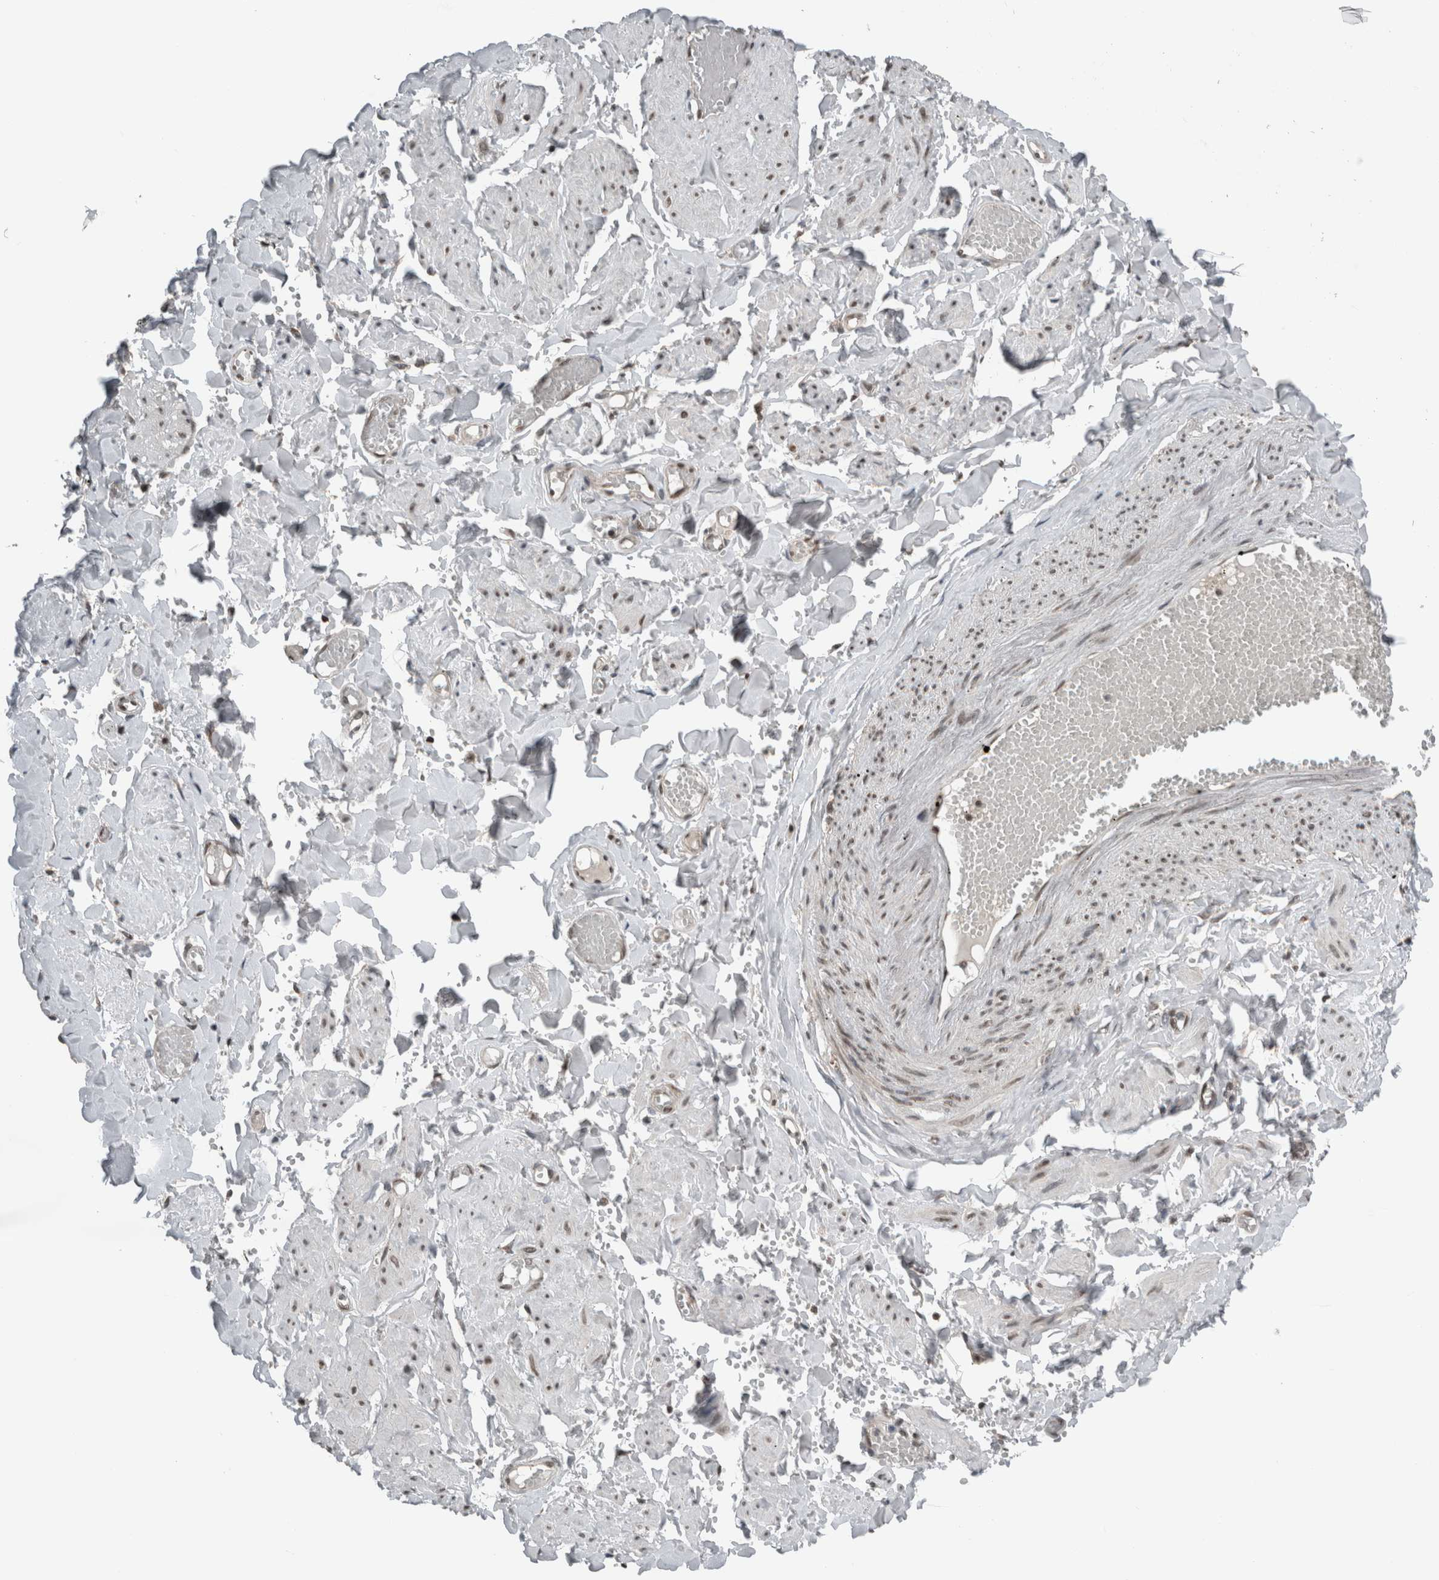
{"staining": {"intensity": "negative", "quantity": "none", "location": "none"}, "tissue": "adipose tissue", "cell_type": "Adipocytes", "image_type": "normal", "snomed": [{"axis": "morphology", "description": "Normal tissue, NOS"}, {"axis": "topography", "description": "Vascular tissue"}, {"axis": "topography", "description": "Fallopian tube"}, {"axis": "topography", "description": "Ovary"}], "caption": "Adipocytes show no significant protein expression in normal adipose tissue. The staining was performed using DAB (3,3'-diaminobenzidine) to visualize the protein expression in brown, while the nuclei were stained in blue with hematoxylin (Magnification: 20x).", "gene": "SPAG7", "patient": {"sex": "female", "age": 67}}